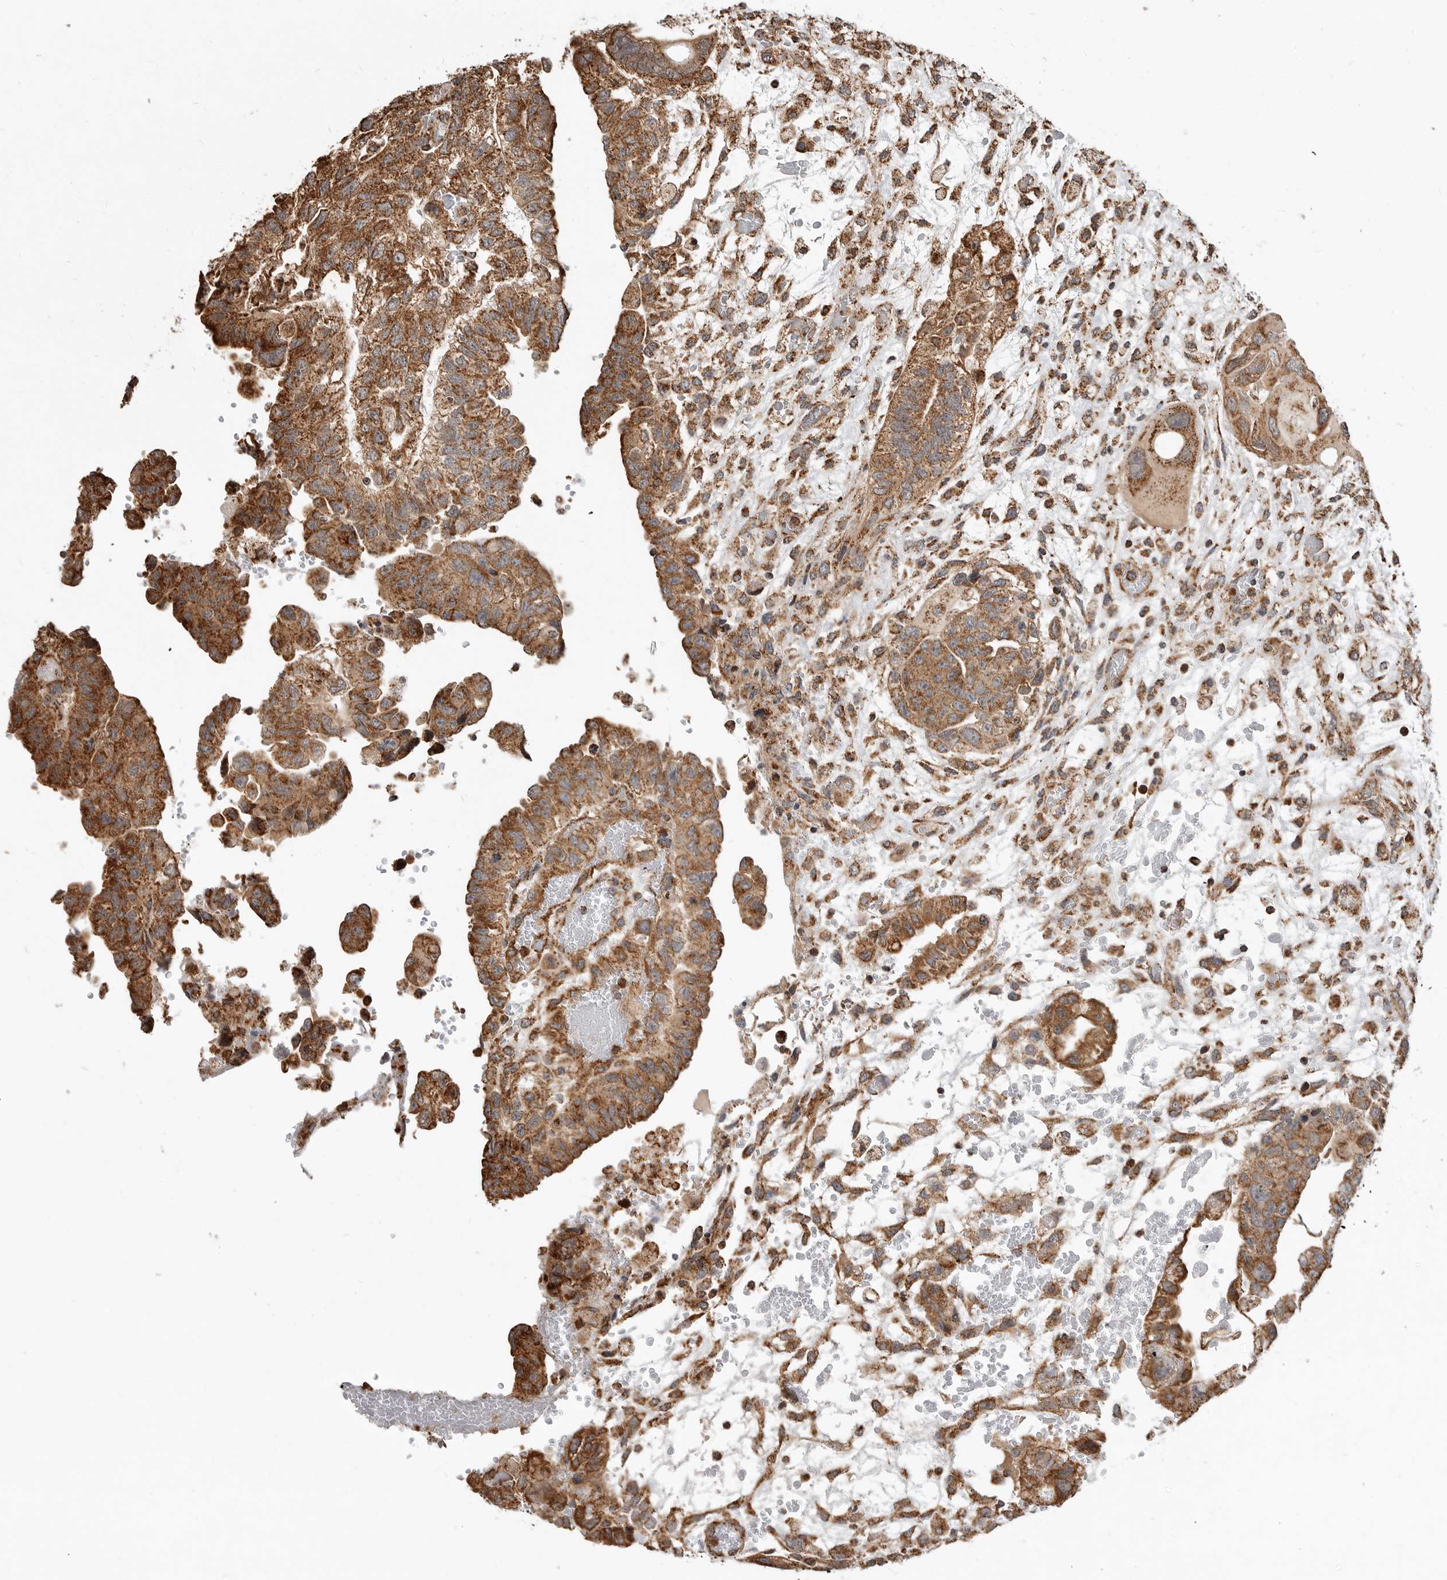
{"staining": {"intensity": "moderate", "quantity": ">75%", "location": "cytoplasmic/membranous"}, "tissue": "testis cancer", "cell_type": "Tumor cells", "image_type": "cancer", "snomed": [{"axis": "morphology", "description": "Carcinoma, Embryonal, NOS"}, {"axis": "topography", "description": "Testis"}], "caption": "Human testis cancer (embryonal carcinoma) stained for a protein (brown) demonstrates moderate cytoplasmic/membranous positive expression in approximately >75% of tumor cells.", "gene": "GCNT2", "patient": {"sex": "male", "age": 36}}